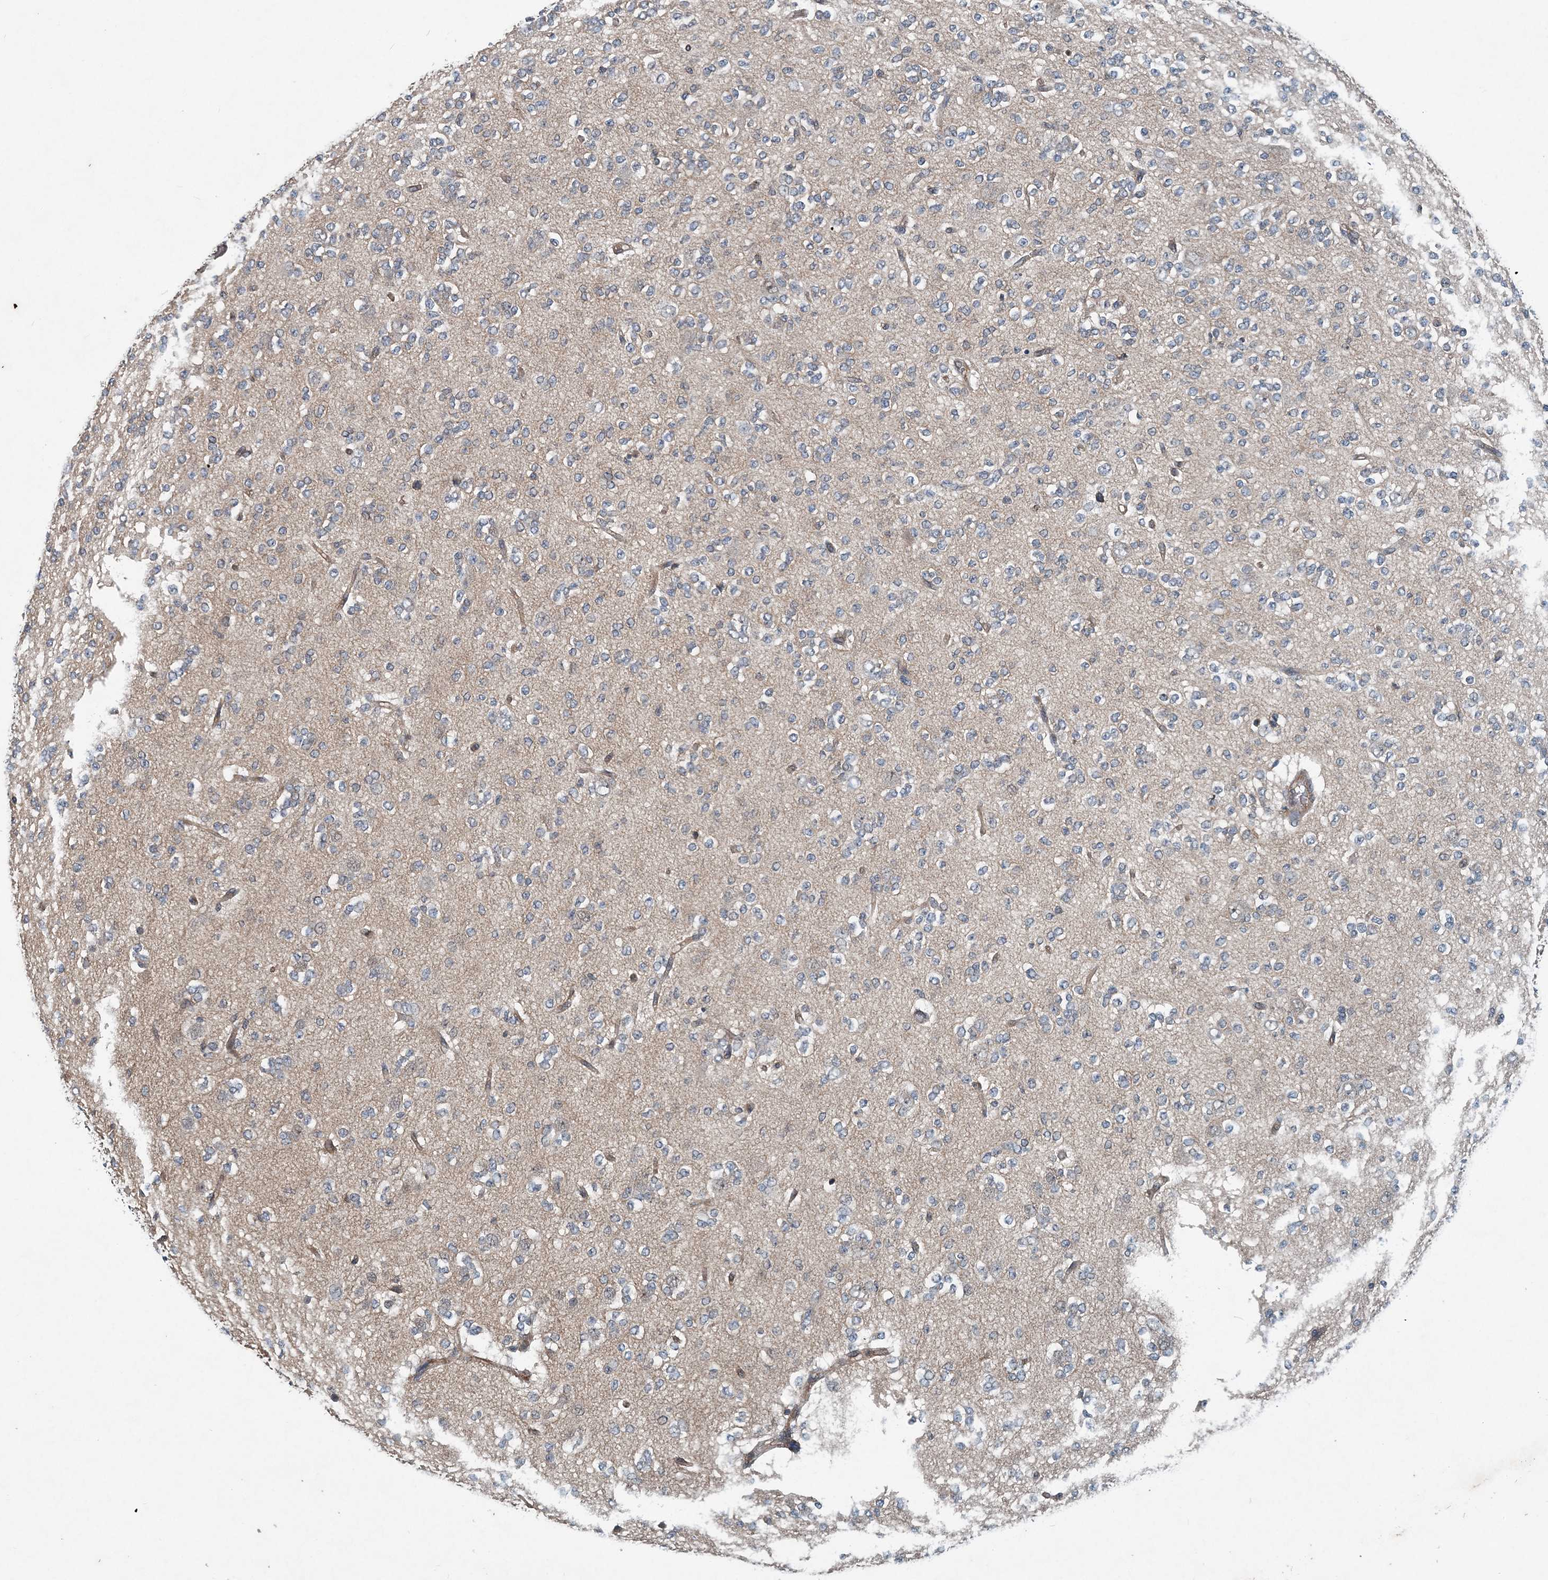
{"staining": {"intensity": "negative", "quantity": "none", "location": "none"}, "tissue": "glioma", "cell_type": "Tumor cells", "image_type": "cancer", "snomed": [{"axis": "morphology", "description": "Glioma, malignant, Low grade"}, {"axis": "topography", "description": "Brain"}], "caption": "The IHC micrograph has no significant positivity in tumor cells of malignant low-grade glioma tissue. Nuclei are stained in blue.", "gene": "SMPD3", "patient": {"sex": "male", "age": 38}}